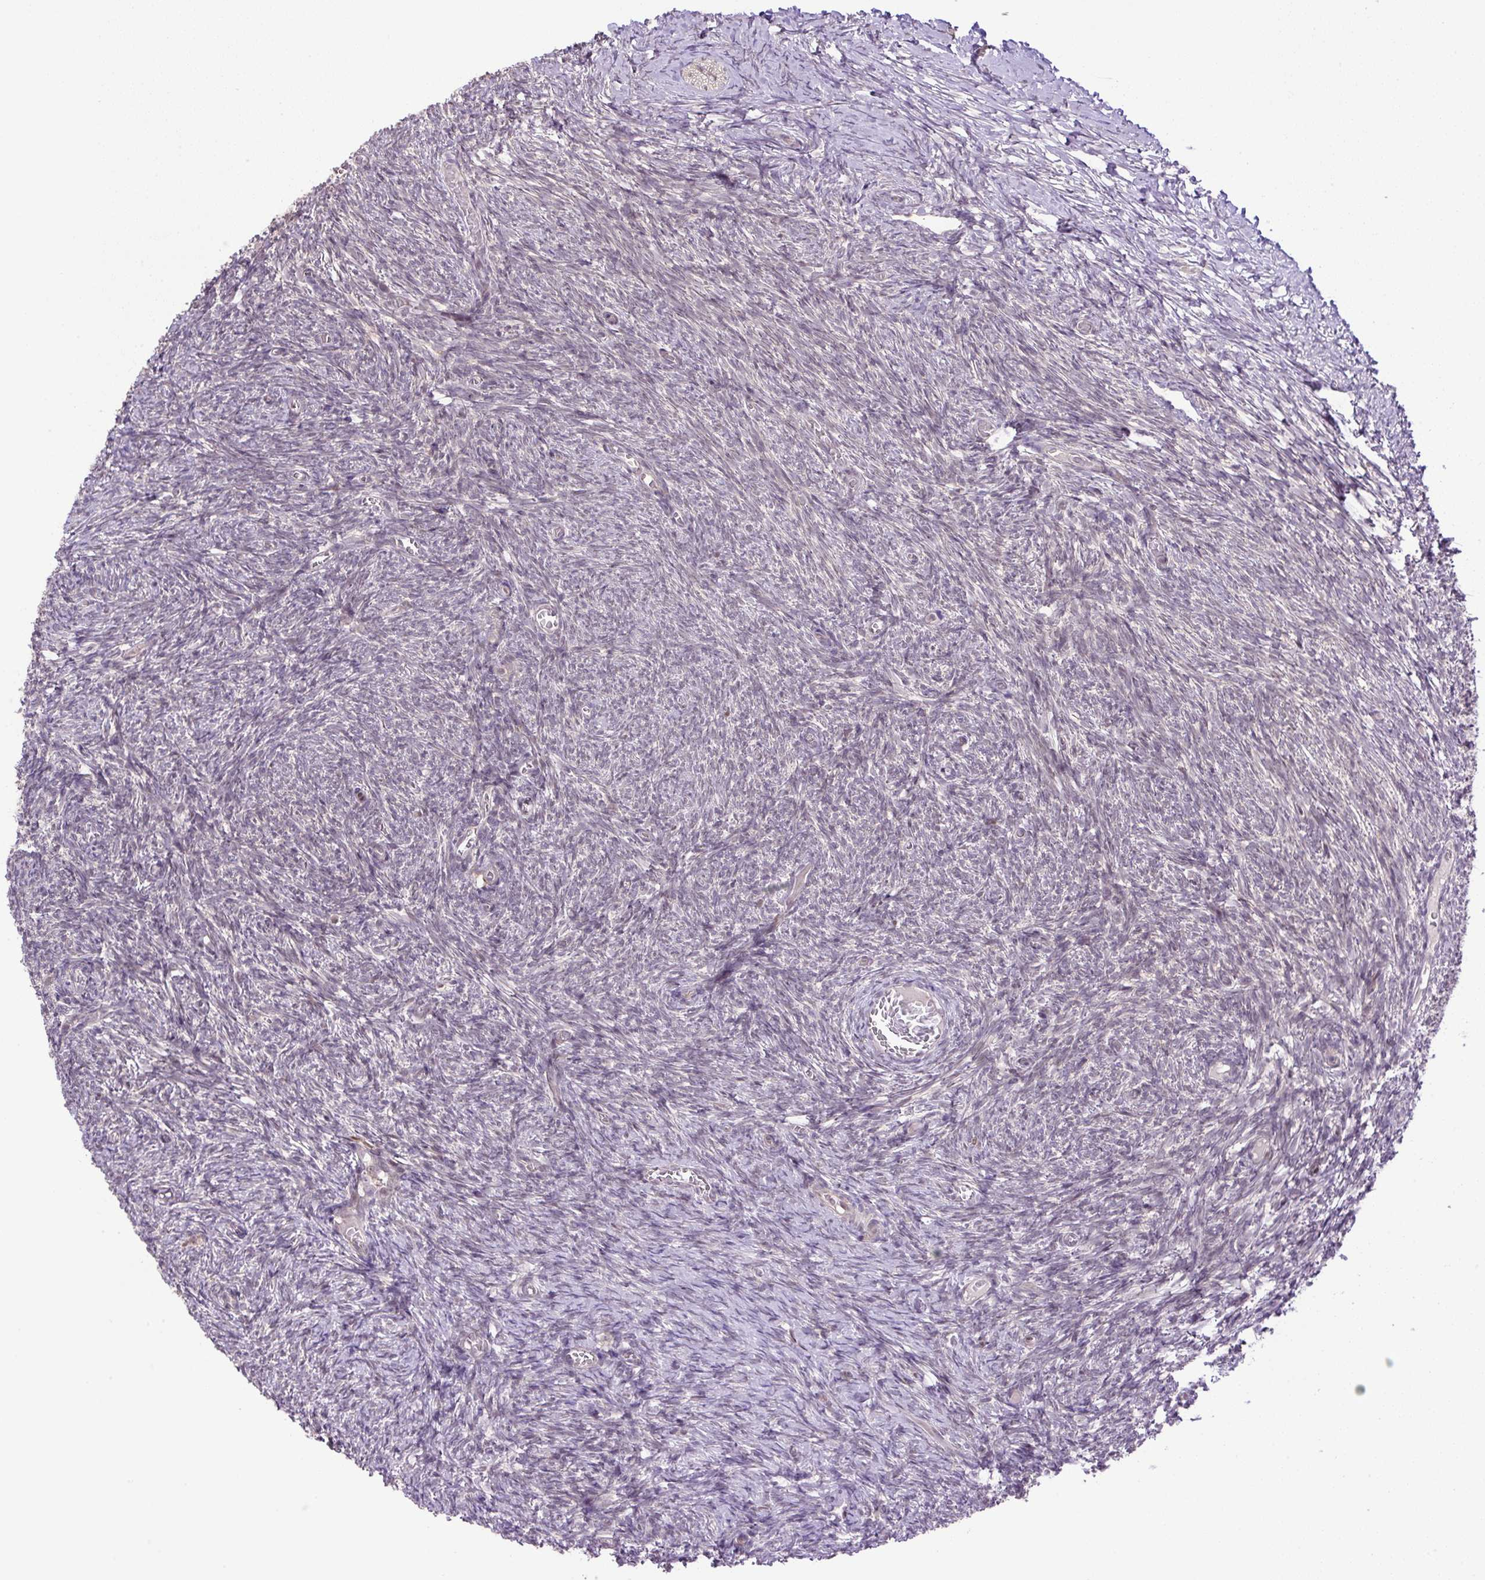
{"staining": {"intensity": "moderate", "quantity": "<25%", "location": "nuclear"}, "tissue": "ovary", "cell_type": "Ovarian stroma cells", "image_type": "normal", "snomed": [{"axis": "morphology", "description": "Normal tissue, NOS"}, {"axis": "topography", "description": "Ovary"}], "caption": "Protein analysis of benign ovary exhibits moderate nuclear staining in about <25% of ovarian stroma cells.", "gene": "KPNA1", "patient": {"sex": "female", "age": 39}}